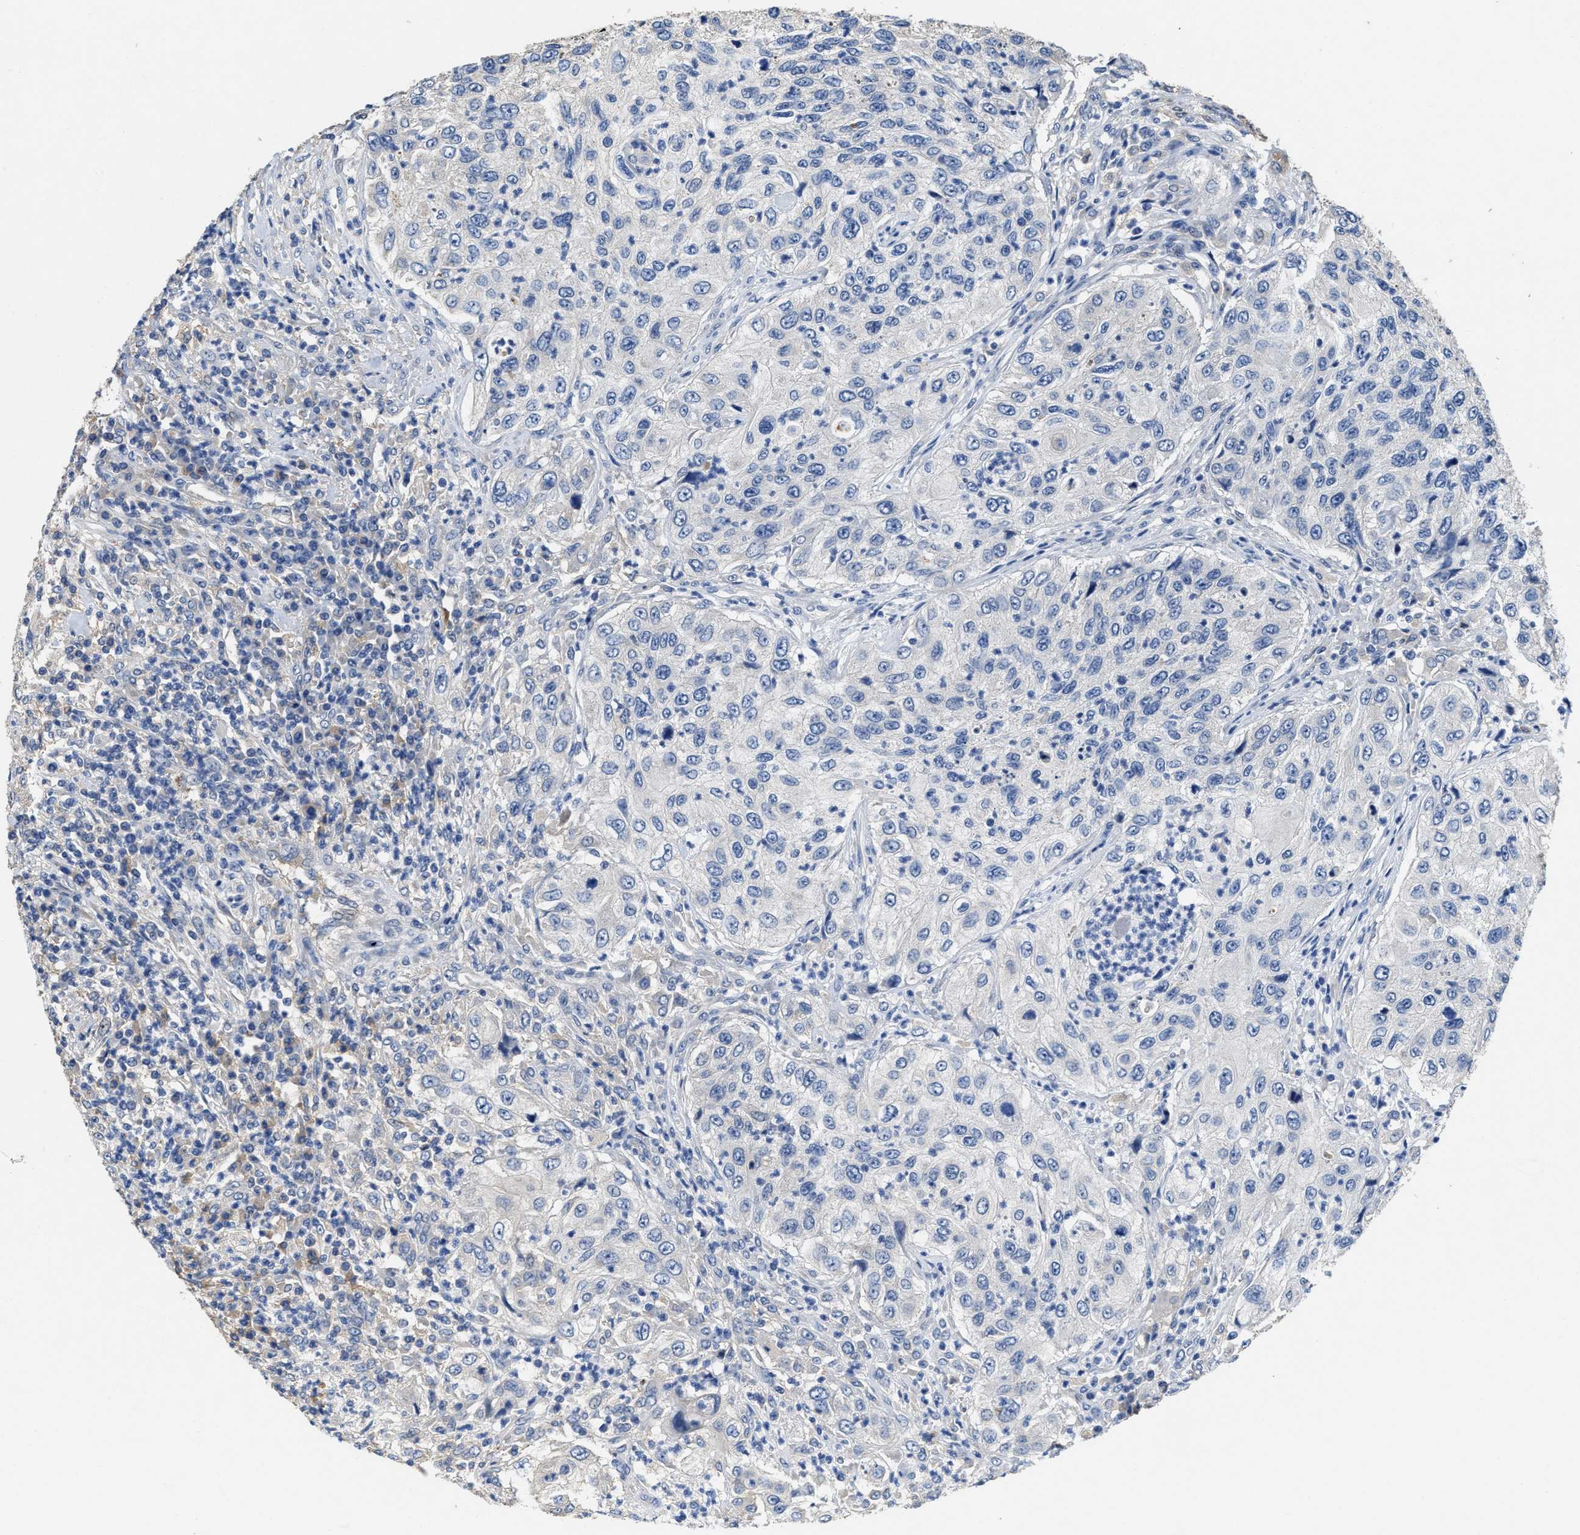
{"staining": {"intensity": "negative", "quantity": "none", "location": "none"}, "tissue": "urothelial cancer", "cell_type": "Tumor cells", "image_type": "cancer", "snomed": [{"axis": "morphology", "description": "Urothelial carcinoma, High grade"}, {"axis": "topography", "description": "Urinary bladder"}], "caption": "Human urothelial cancer stained for a protein using immunohistochemistry (IHC) displays no staining in tumor cells.", "gene": "PEG10", "patient": {"sex": "female", "age": 60}}